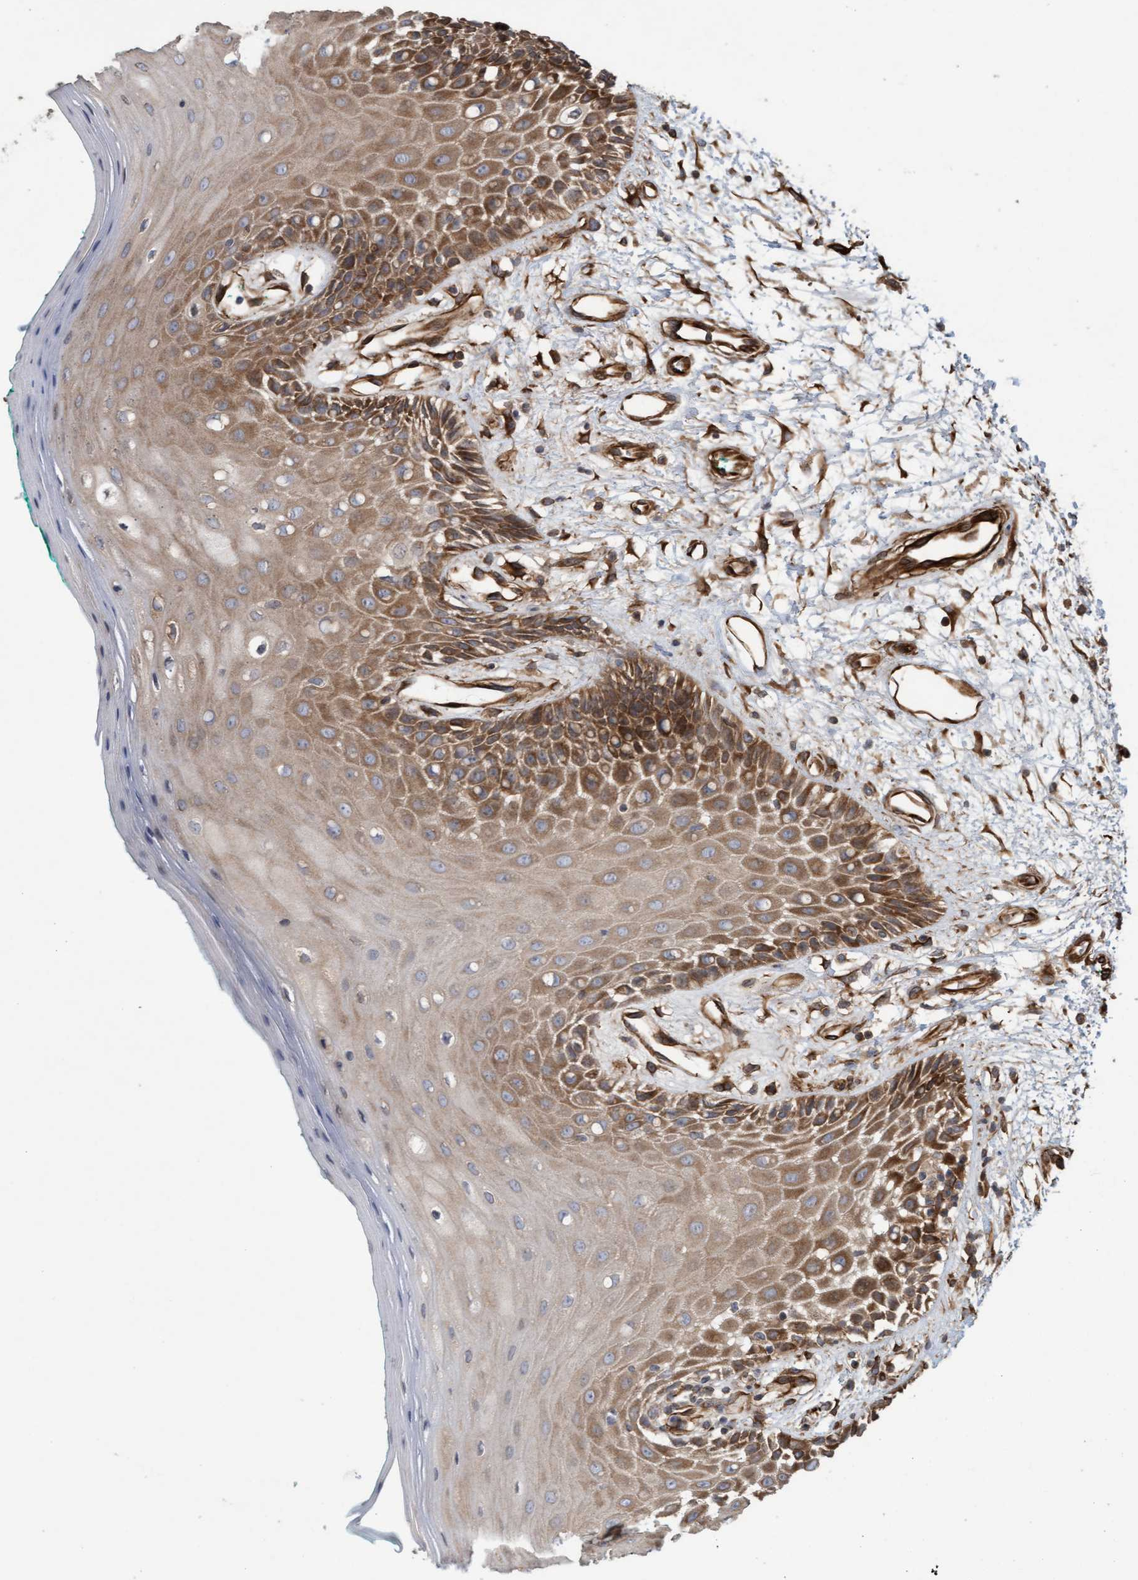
{"staining": {"intensity": "strong", "quantity": ">75%", "location": "cytoplasmic/membranous"}, "tissue": "oral mucosa", "cell_type": "Squamous epithelial cells", "image_type": "normal", "snomed": [{"axis": "morphology", "description": "Normal tissue, NOS"}, {"axis": "morphology", "description": "Squamous cell carcinoma, NOS"}, {"axis": "topography", "description": "Skeletal muscle"}, {"axis": "topography", "description": "Oral tissue"}, {"axis": "topography", "description": "Head-Neck"}], "caption": "Immunohistochemistry staining of normal oral mucosa, which shows high levels of strong cytoplasmic/membranous expression in about >75% of squamous epithelial cells indicating strong cytoplasmic/membranous protein expression. The staining was performed using DAB (brown) for protein detection and nuclei were counterstained in hematoxylin (blue).", "gene": "CDC42EP4", "patient": {"sex": "female", "age": 84}}